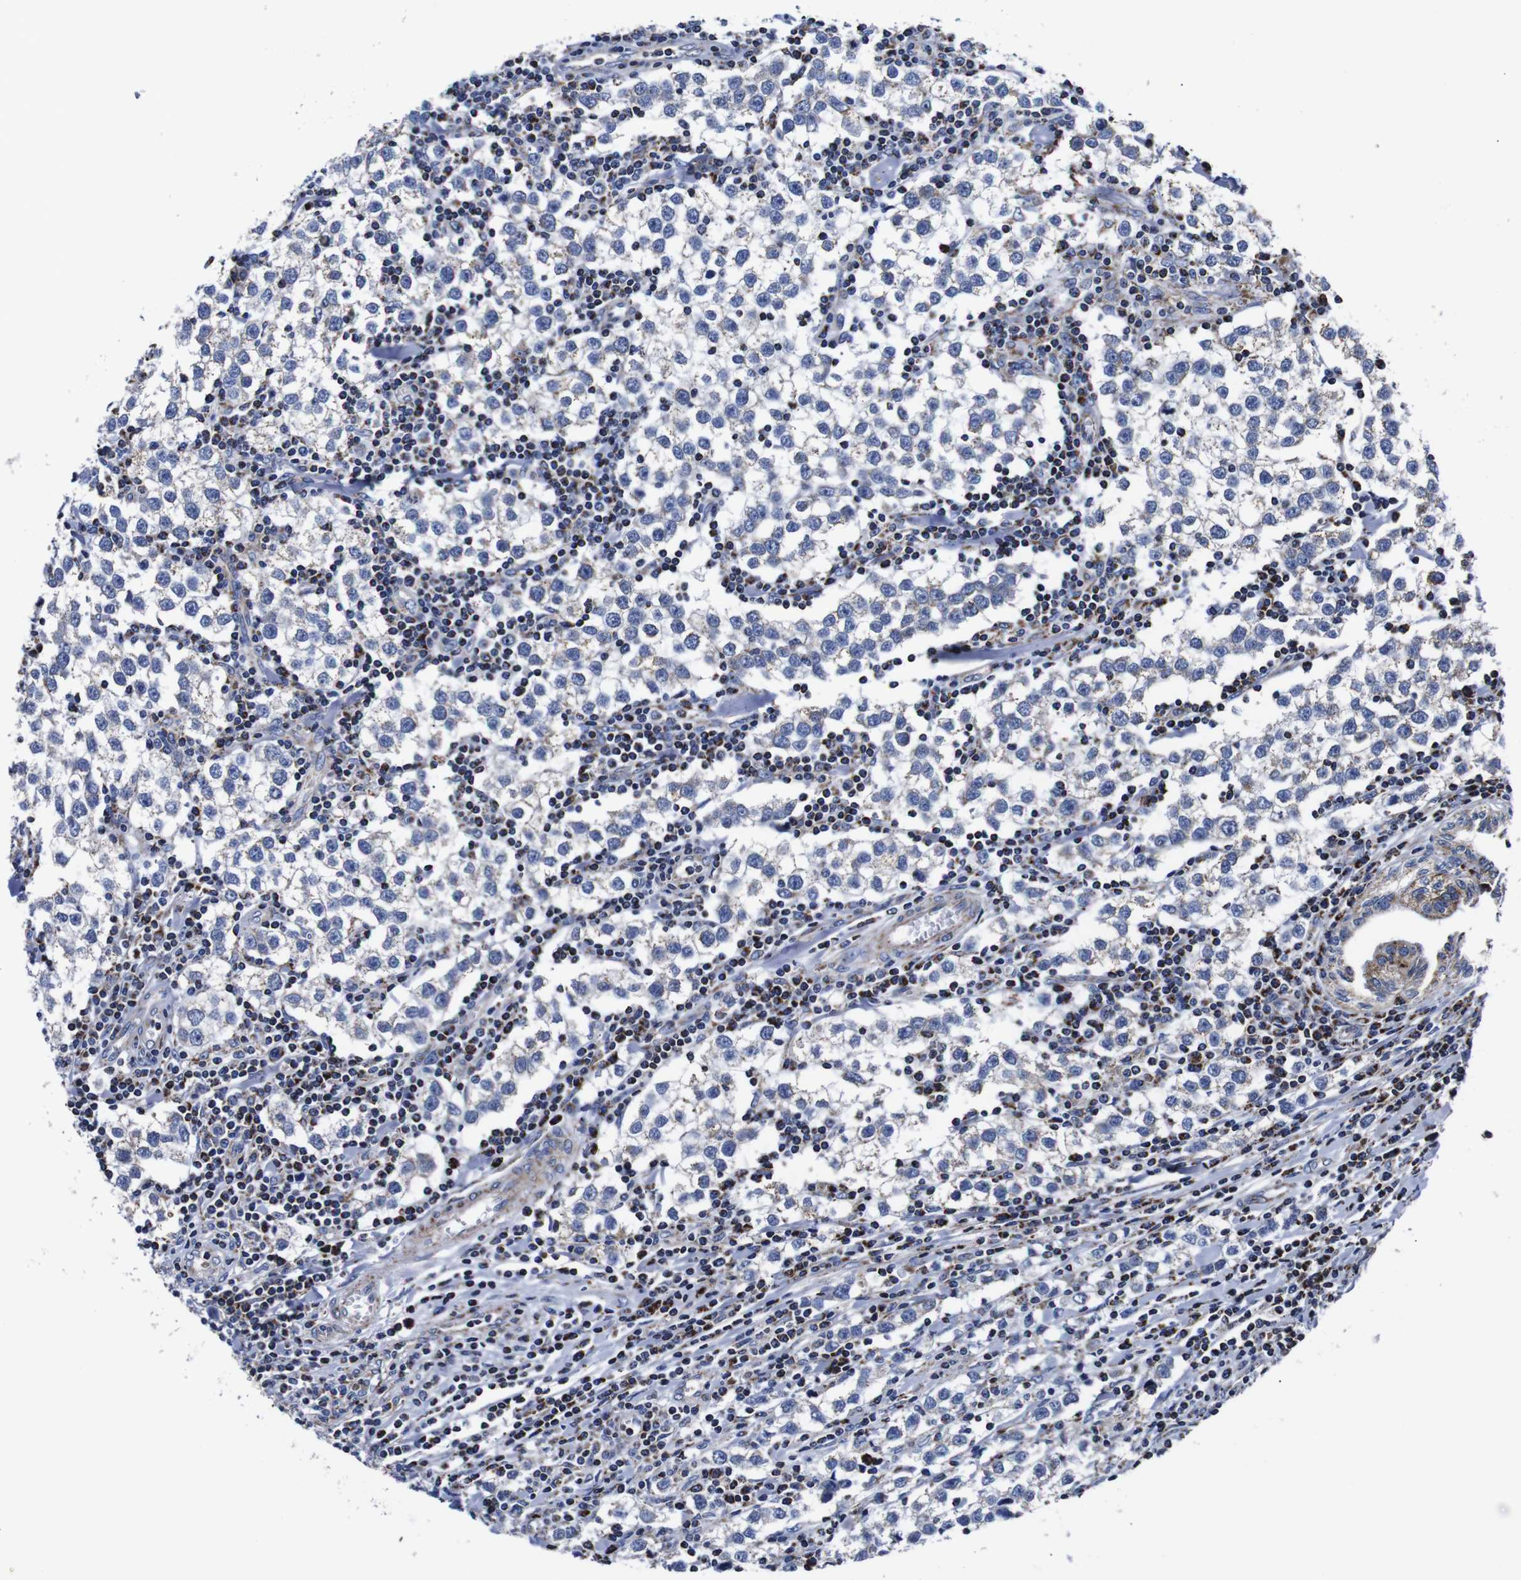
{"staining": {"intensity": "negative", "quantity": "none", "location": "none"}, "tissue": "testis cancer", "cell_type": "Tumor cells", "image_type": "cancer", "snomed": [{"axis": "morphology", "description": "Seminoma, NOS"}, {"axis": "morphology", "description": "Carcinoma, Embryonal, NOS"}, {"axis": "topography", "description": "Testis"}], "caption": "A photomicrograph of human testis cancer is negative for staining in tumor cells. Brightfield microscopy of IHC stained with DAB (brown) and hematoxylin (blue), captured at high magnification.", "gene": "FKBP9", "patient": {"sex": "male", "age": 36}}